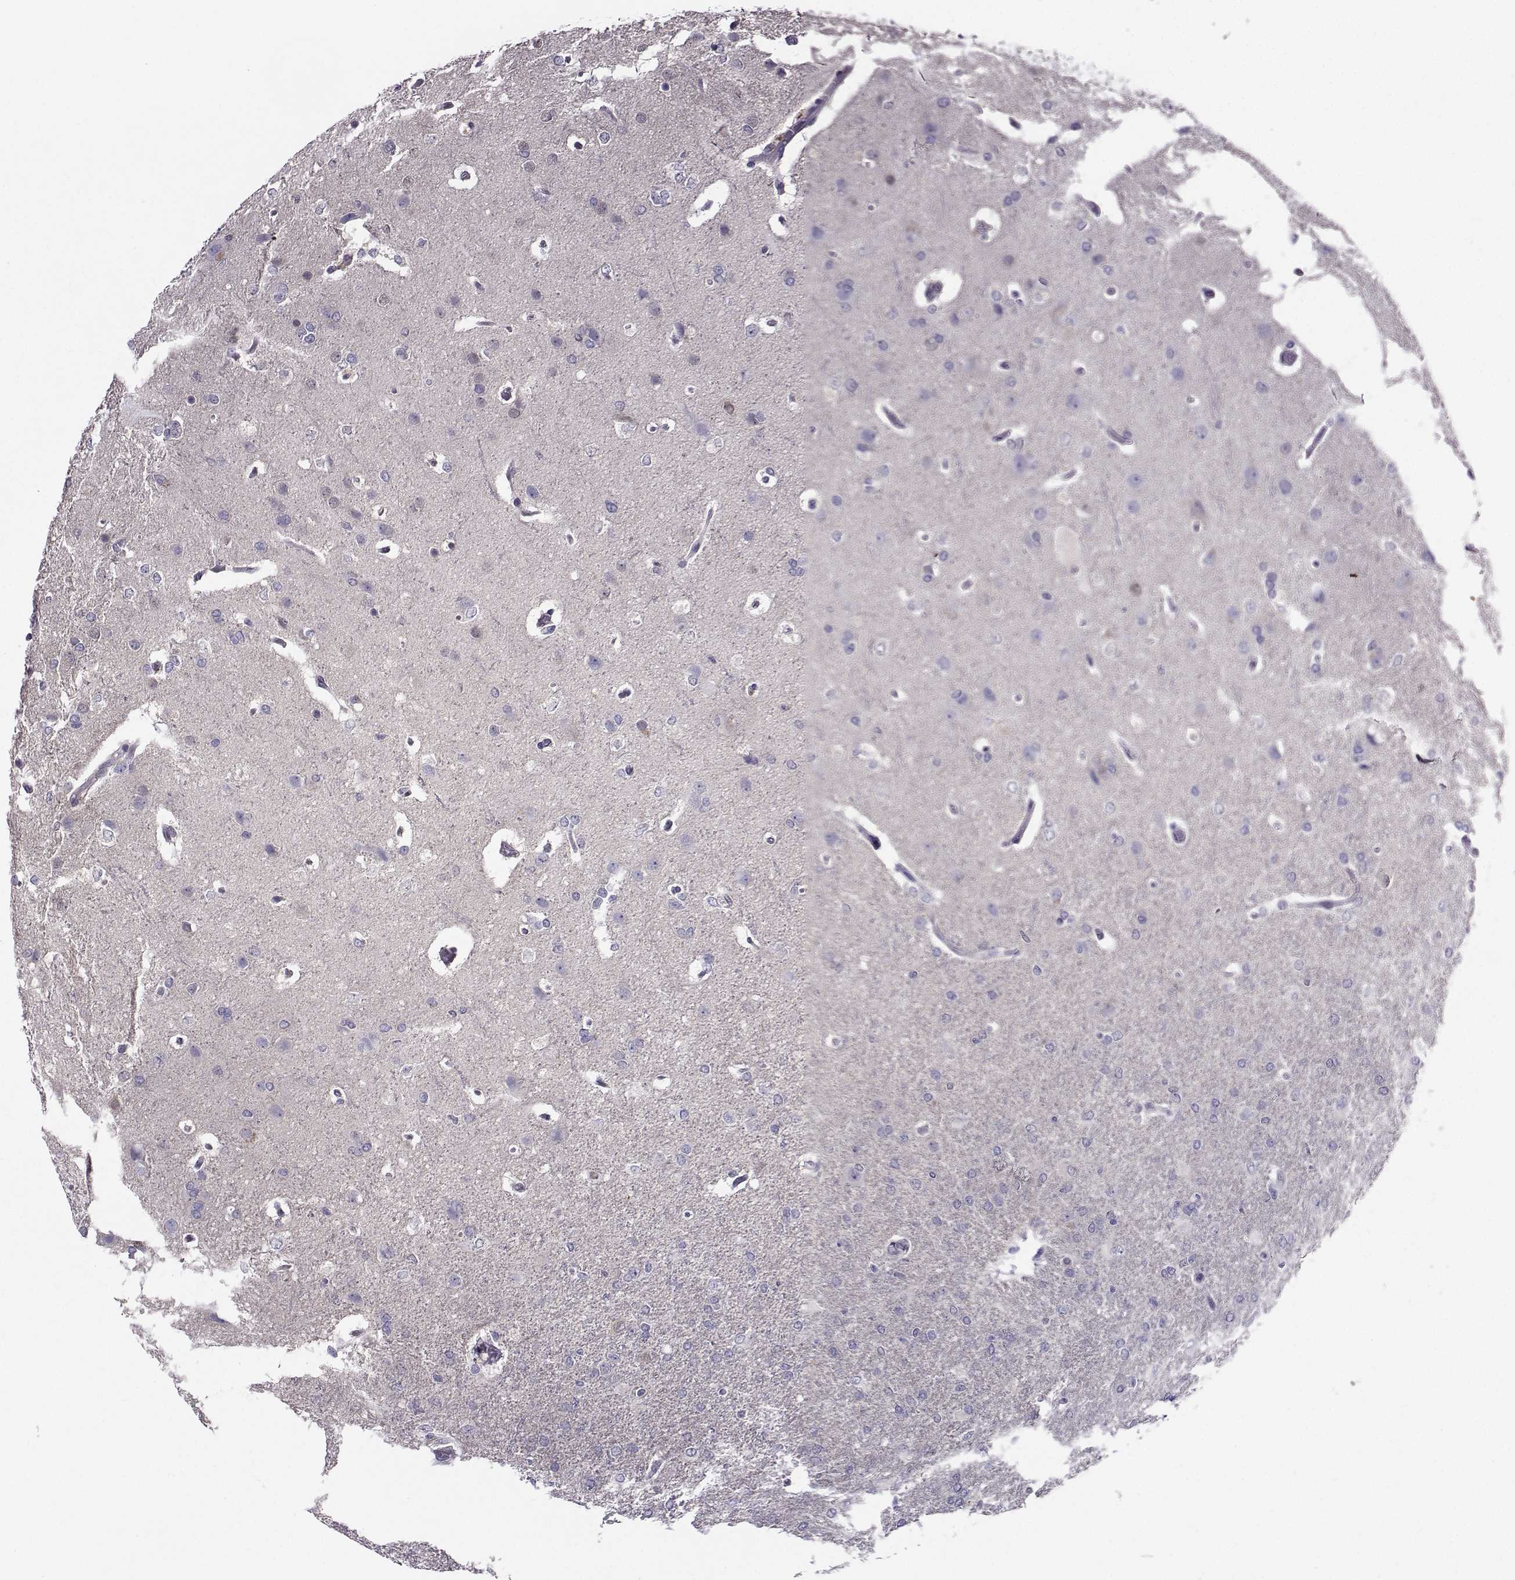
{"staining": {"intensity": "negative", "quantity": "none", "location": "none"}, "tissue": "glioma", "cell_type": "Tumor cells", "image_type": "cancer", "snomed": [{"axis": "morphology", "description": "Glioma, malignant, High grade"}, {"axis": "topography", "description": "Brain"}], "caption": "Immunohistochemistry of human glioma reveals no expression in tumor cells.", "gene": "PGK1", "patient": {"sex": "male", "age": 68}}